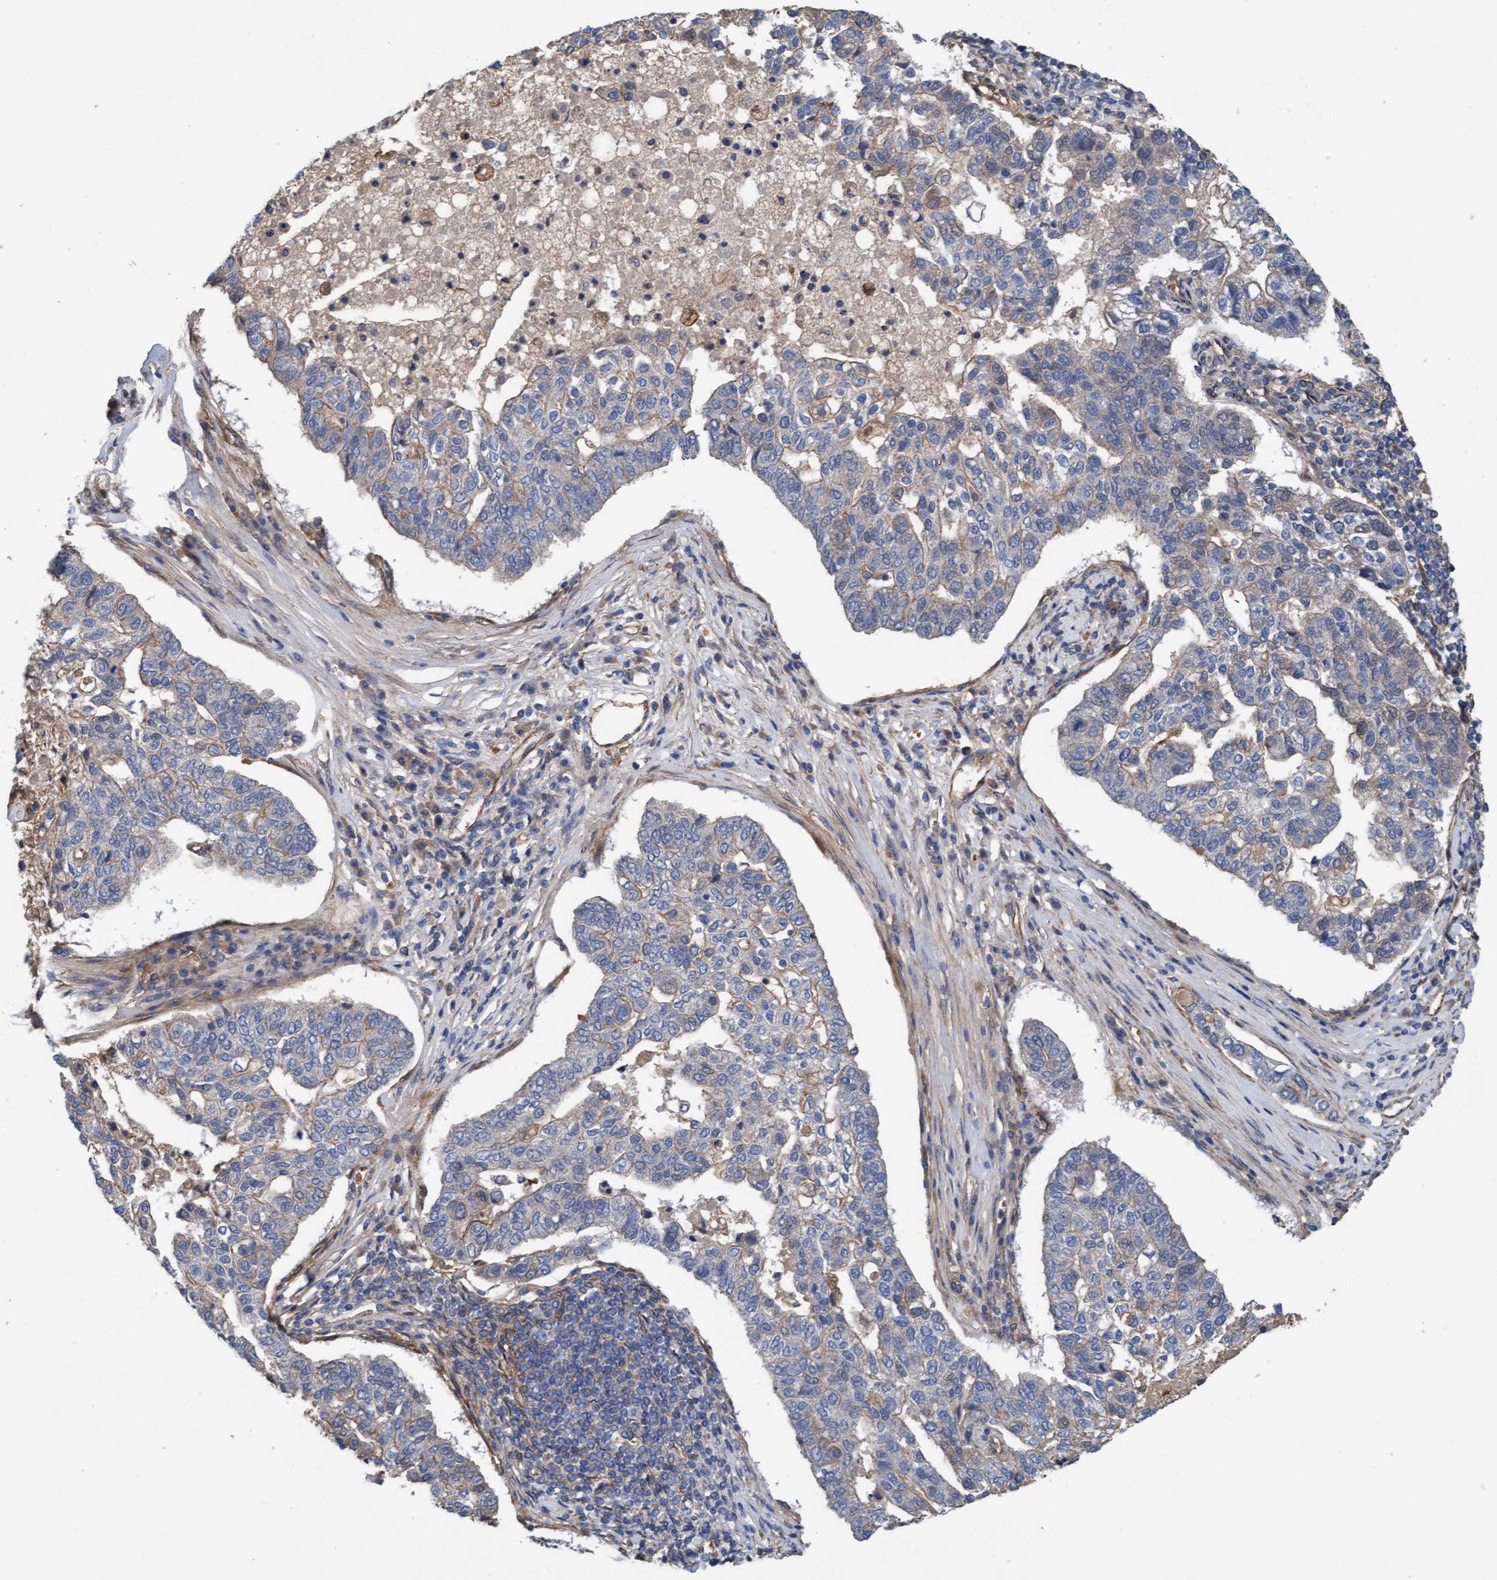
{"staining": {"intensity": "weak", "quantity": "<25%", "location": "cytoplasmic/membranous"}, "tissue": "pancreatic cancer", "cell_type": "Tumor cells", "image_type": "cancer", "snomed": [{"axis": "morphology", "description": "Adenocarcinoma, NOS"}, {"axis": "topography", "description": "Pancreas"}], "caption": "High magnification brightfield microscopy of pancreatic cancer stained with DAB (brown) and counterstained with hematoxylin (blue): tumor cells show no significant expression.", "gene": "STXBP4", "patient": {"sex": "female", "age": 61}}